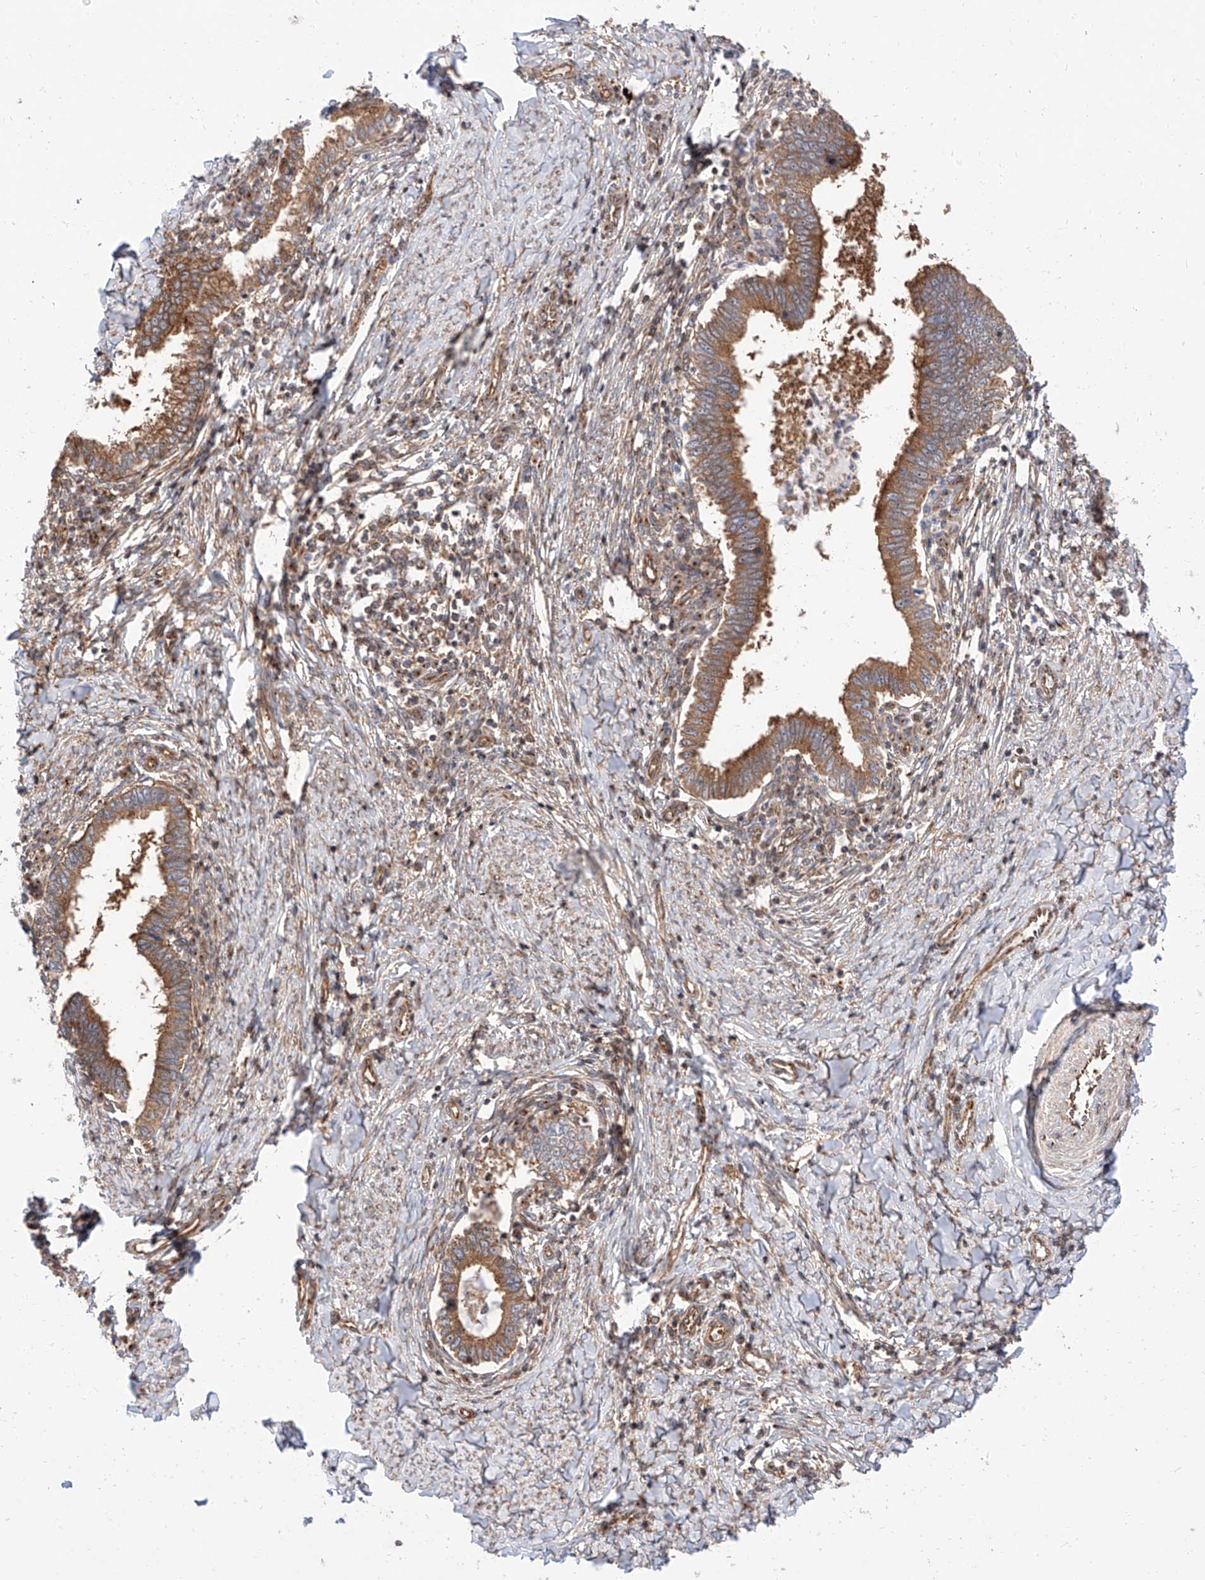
{"staining": {"intensity": "strong", "quantity": ">75%", "location": "cytoplasmic/membranous"}, "tissue": "cervical cancer", "cell_type": "Tumor cells", "image_type": "cancer", "snomed": [{"axis": "morphology", "description": "Adenocarcinoma, NOS"}, {"axis": "topography", "description": "Cervix"}], "caption": "IHC of cervical cancer displays high levels of strong cytoplasmic/membranous staining in approximately >75% of tumor cells.", "gene": "ISCA2", "patient": {"sex": "female", "age": 36}}